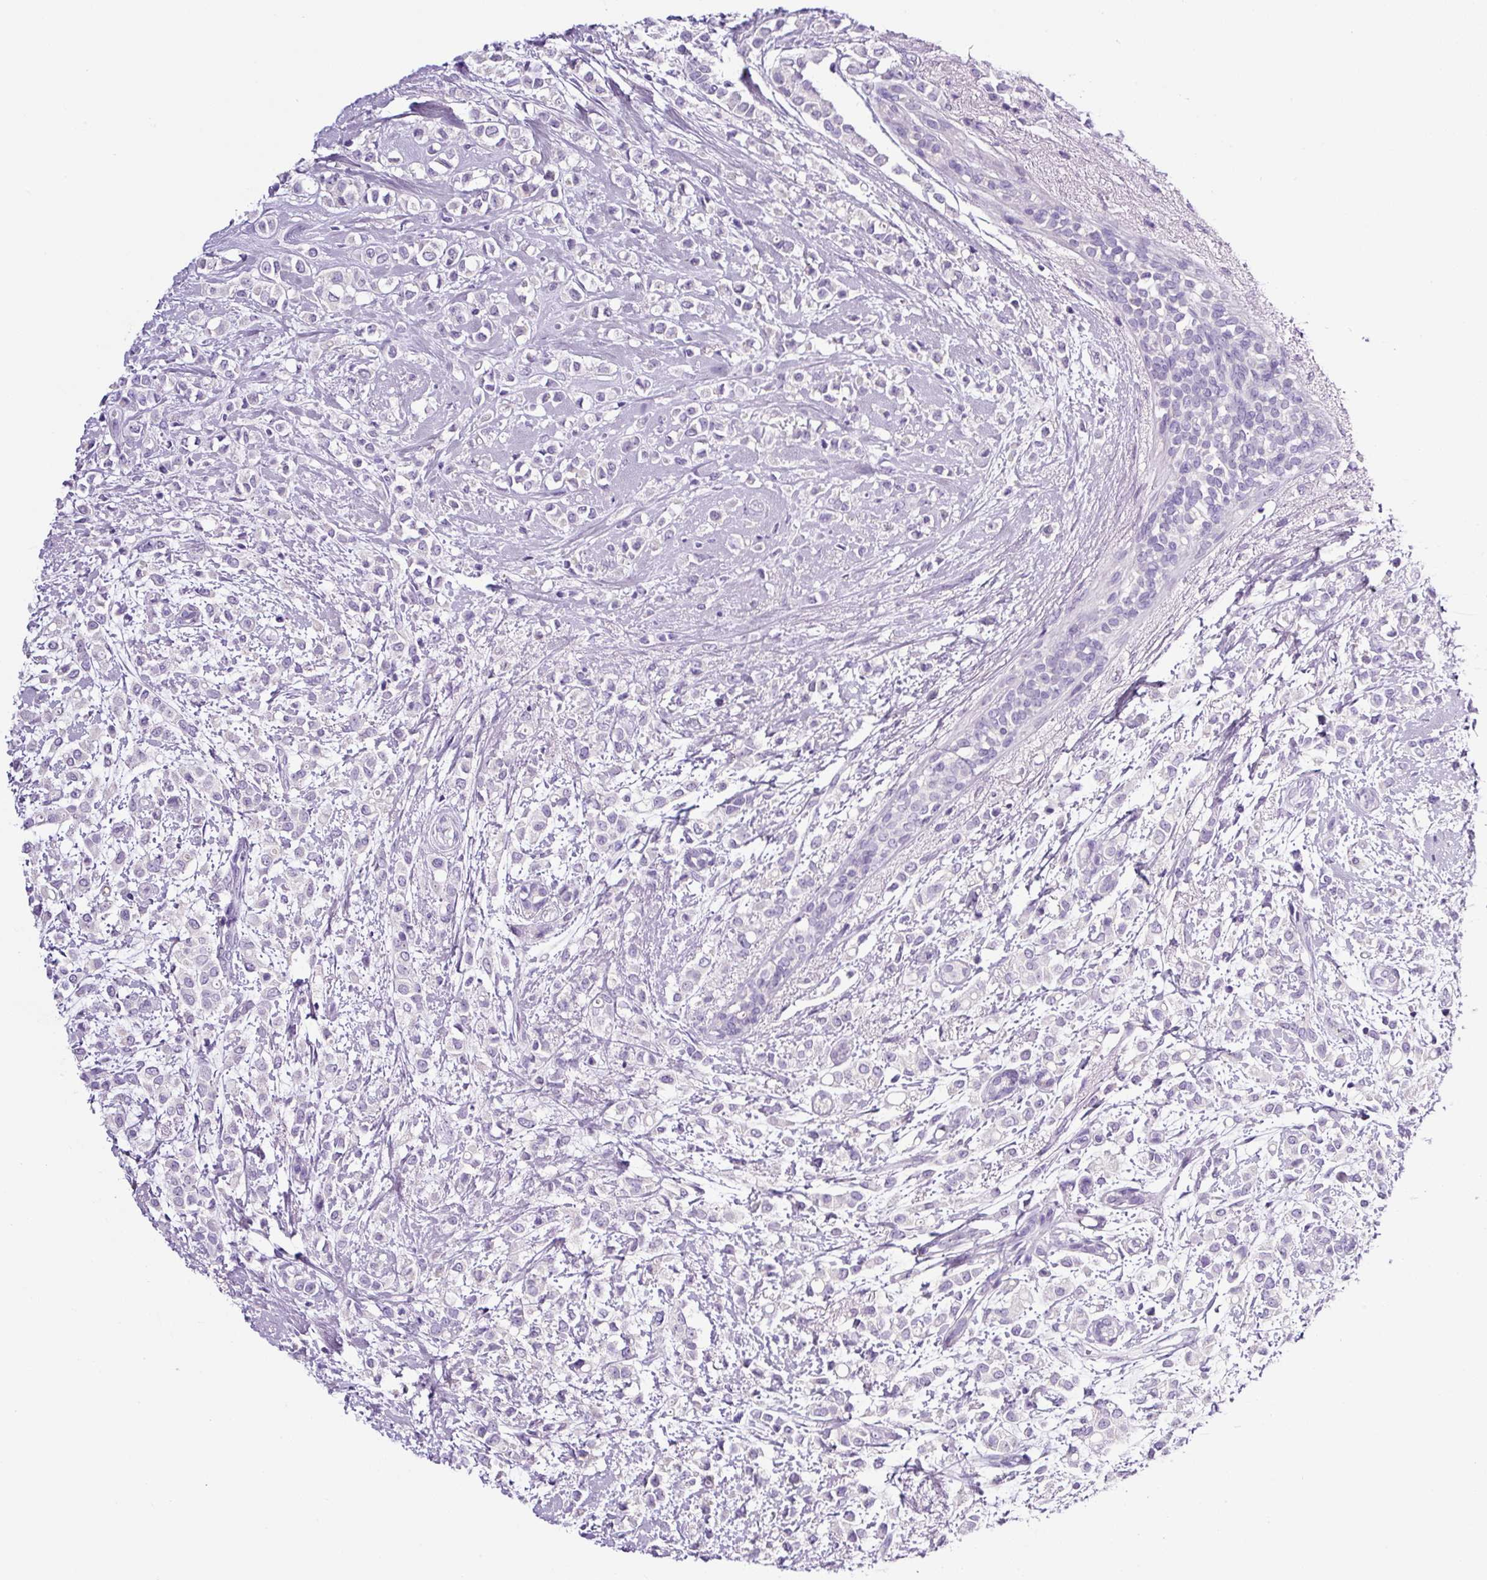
{"staining": {"intensity": "negative", "quantity": "none", "location": "none"}, "tissue": "breast cancer", "cell_type": "Tumor cells", "image_type": "cancer", "snomed": [{"axis": "morphology", "description": "Lobular carcinoma"}, {"axis": "topography", "description": "Breast"}], "caption": "Image shows no protein expression in tumor cells of breast cancer (lobular carcinoma) tissue.", "gene": "SP8", "patient": {"sex": "female", "age": 68}}